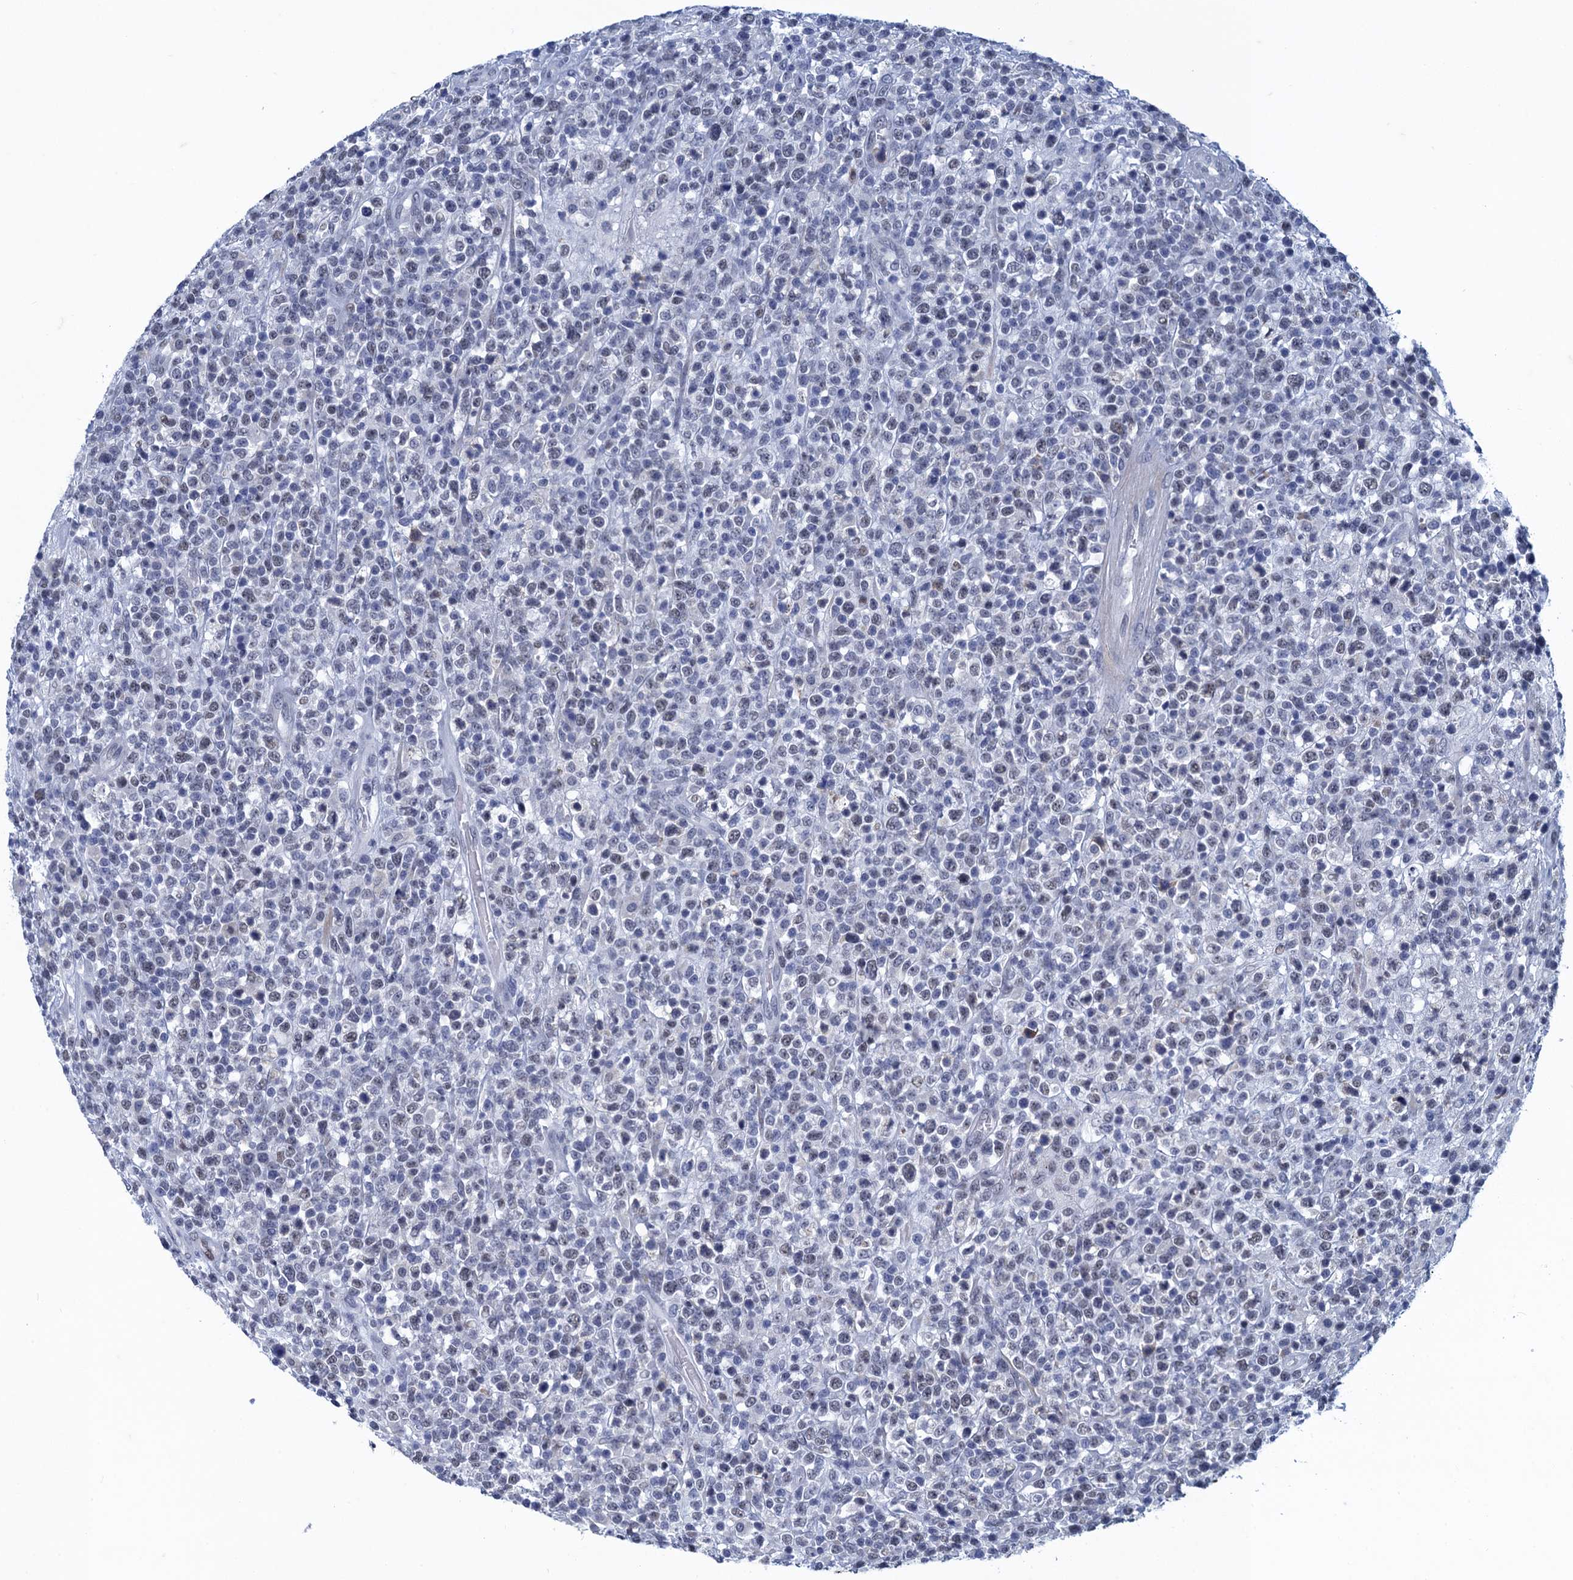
{"staining": {"intensity": "negative", "quantity": "none", "location": "none"}, "tissue": "lymphoma", "cell_type": "Tumor cells", "image_type": "cancer", "snomed": [{"axis": "morphology", "description": "Malignant lymphoma, non-Hodgkin's type, High grade"}, {"axis": "topography", "description": "Colon"}], "caption": "Lymphoma stained for a protein using immunohistochemistry exhibits no positivity tumor cells.", "gene": "GINS3", "patient": {"sex": "female", "age": 53}}